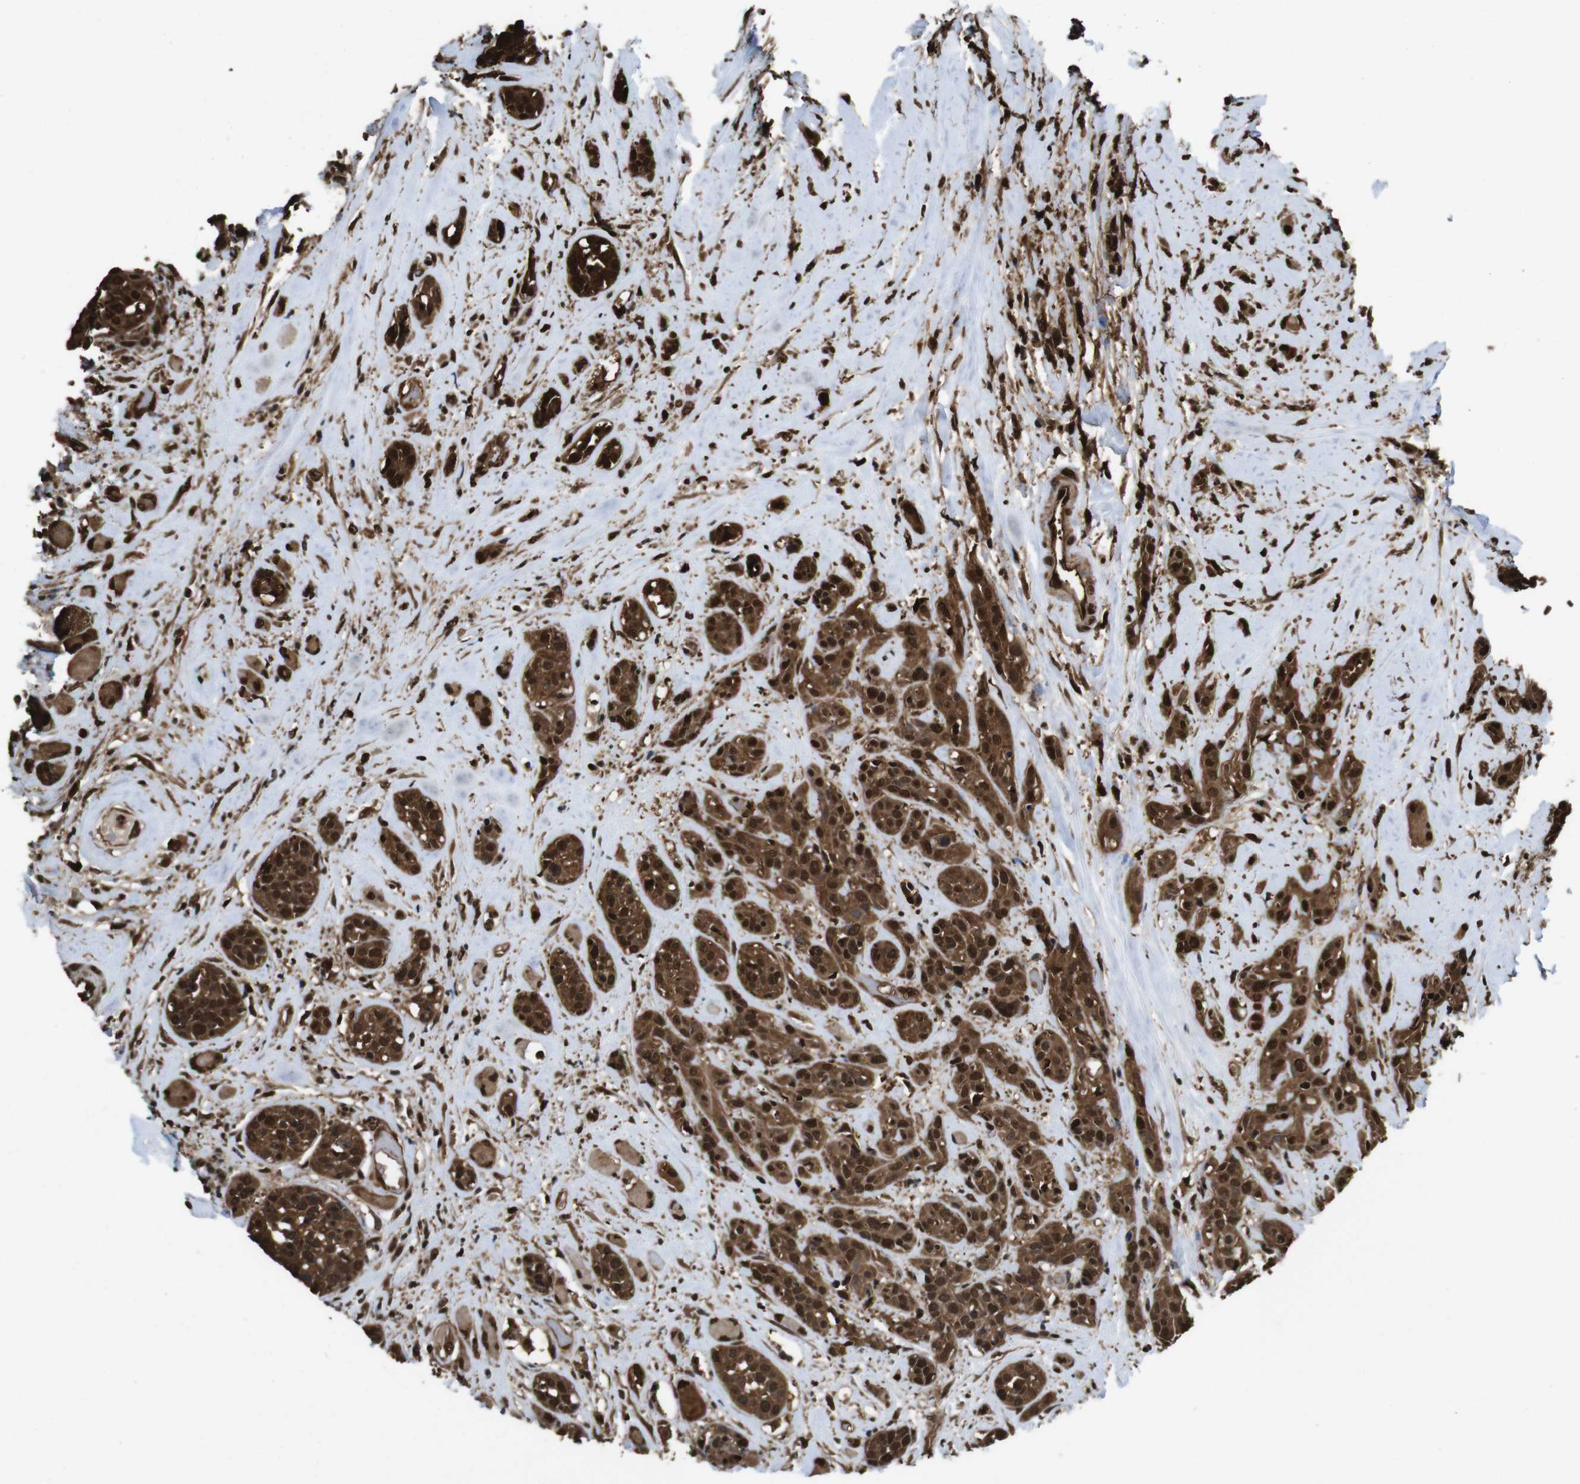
{"staining": {"intensity": "strong", "quantity": ">75%", "location": "cytoplasmic/membranous,nuclear"}, "tissue": "head and neck cancer", "cell_type": "Tumor cells", "image_type": "cancer", "snomed": [{"axis": "morphology", "description": "Squamous cell carcinoma, NOS"}, {"axis": "topography", "description": "Head-Neck"}], "caption": "This micrograph shows head and neck cancer stained with IHC to label a protein in brown. The cytoplasmic/membranous and nuclear of tumor cells show strong positivity for the protein. Nuclei are counter-stained blue.", "gene": "VCP", "patient": {"sex": "male", "age": 62}}